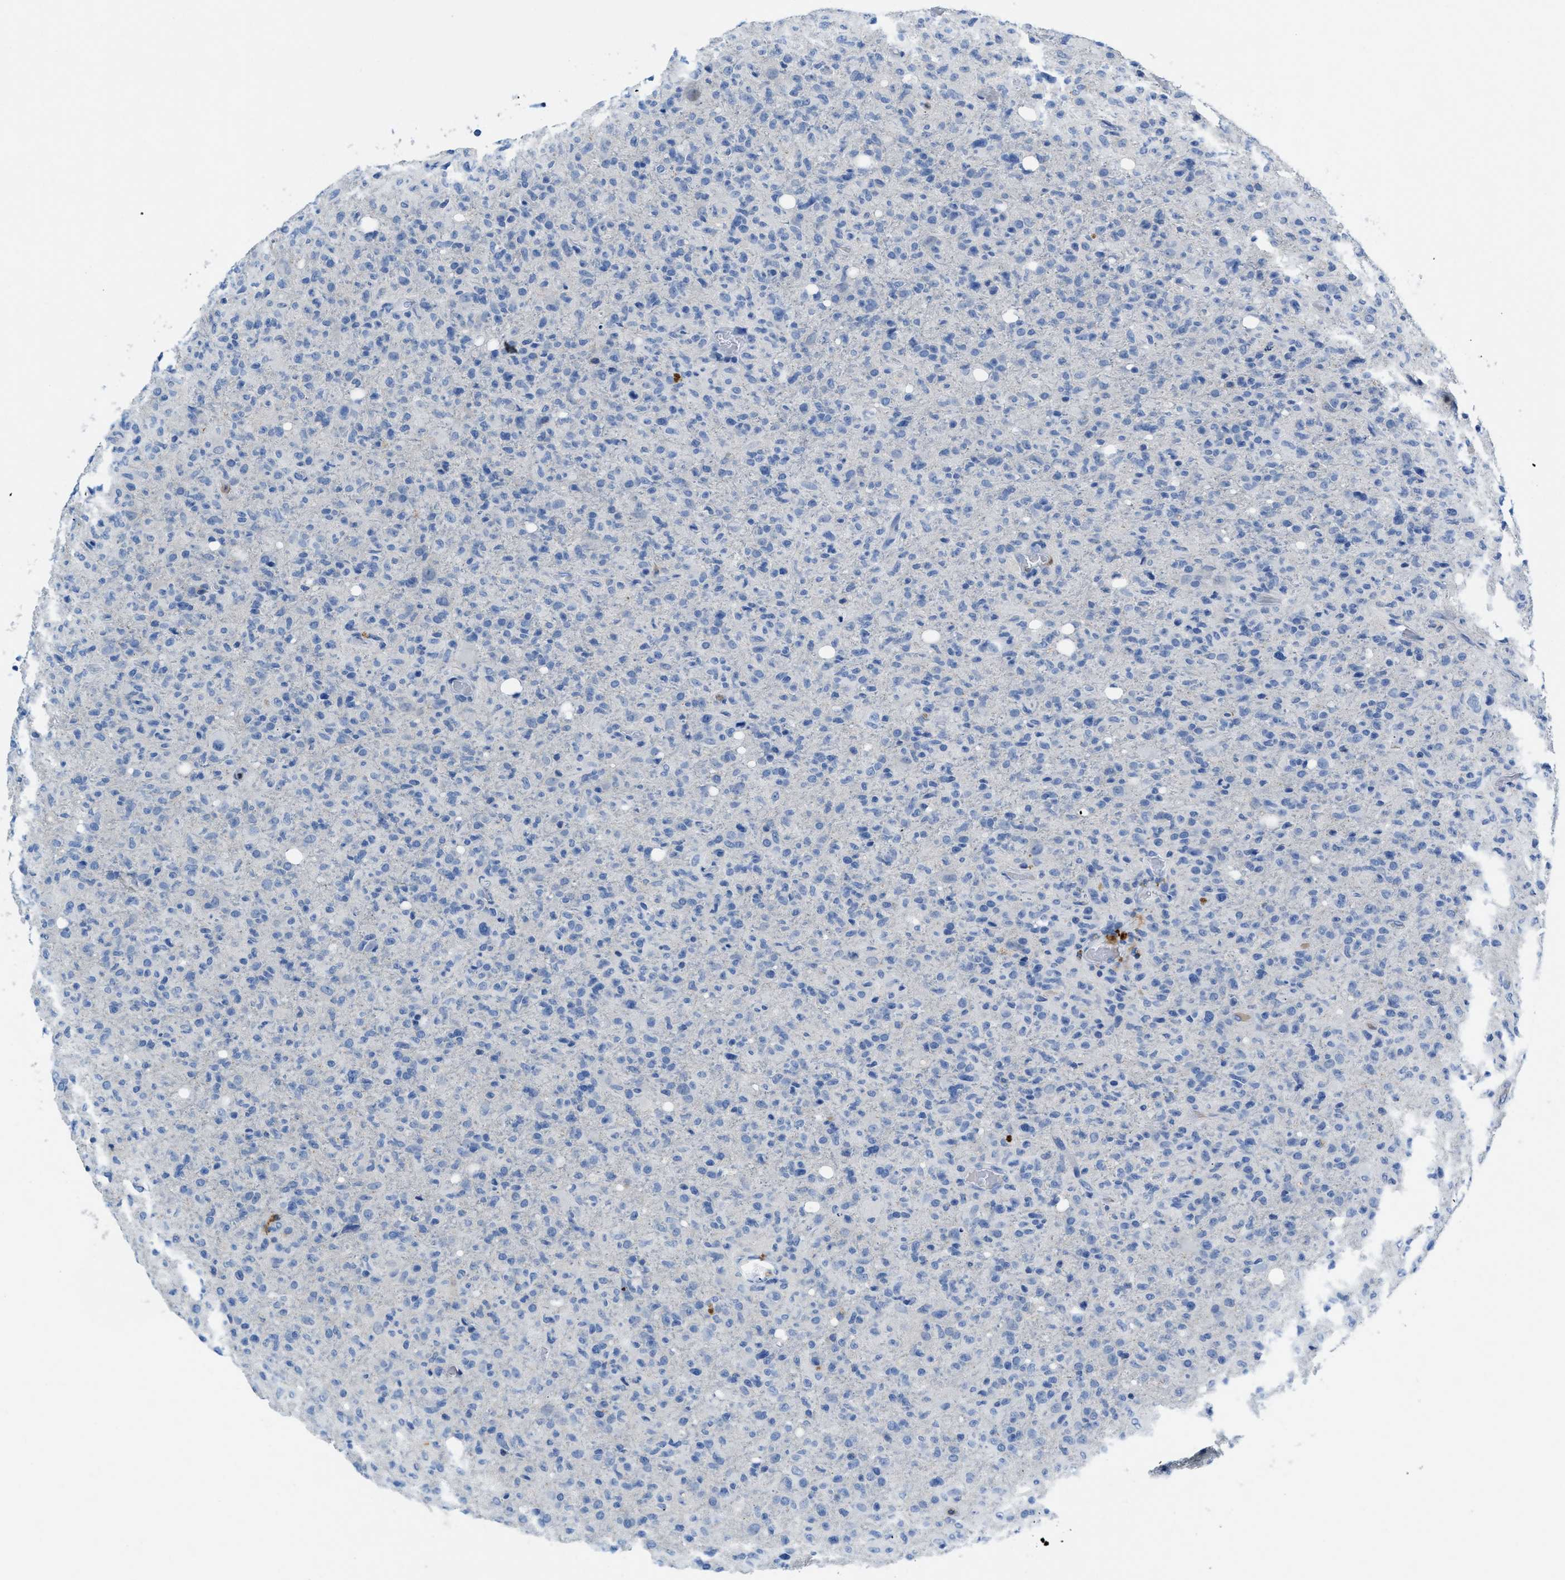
{"staining": {"intensity": "negative", "quantity": "none", "location": "none"}, "tissue": "glioma", "cell_type": "Tumor cells", "image_type": "cancer", "snomed": [{"axis": "morphology", "description": "Glioma, malignant, High grade"}, {"axis": "topography", "description": "Brain"}], "caption": "Tumor cells are negative for protein expression in human malignant glioma (high-grade).", "gene": "SPEG", "patient": {"sex": "female", "age": 57}}